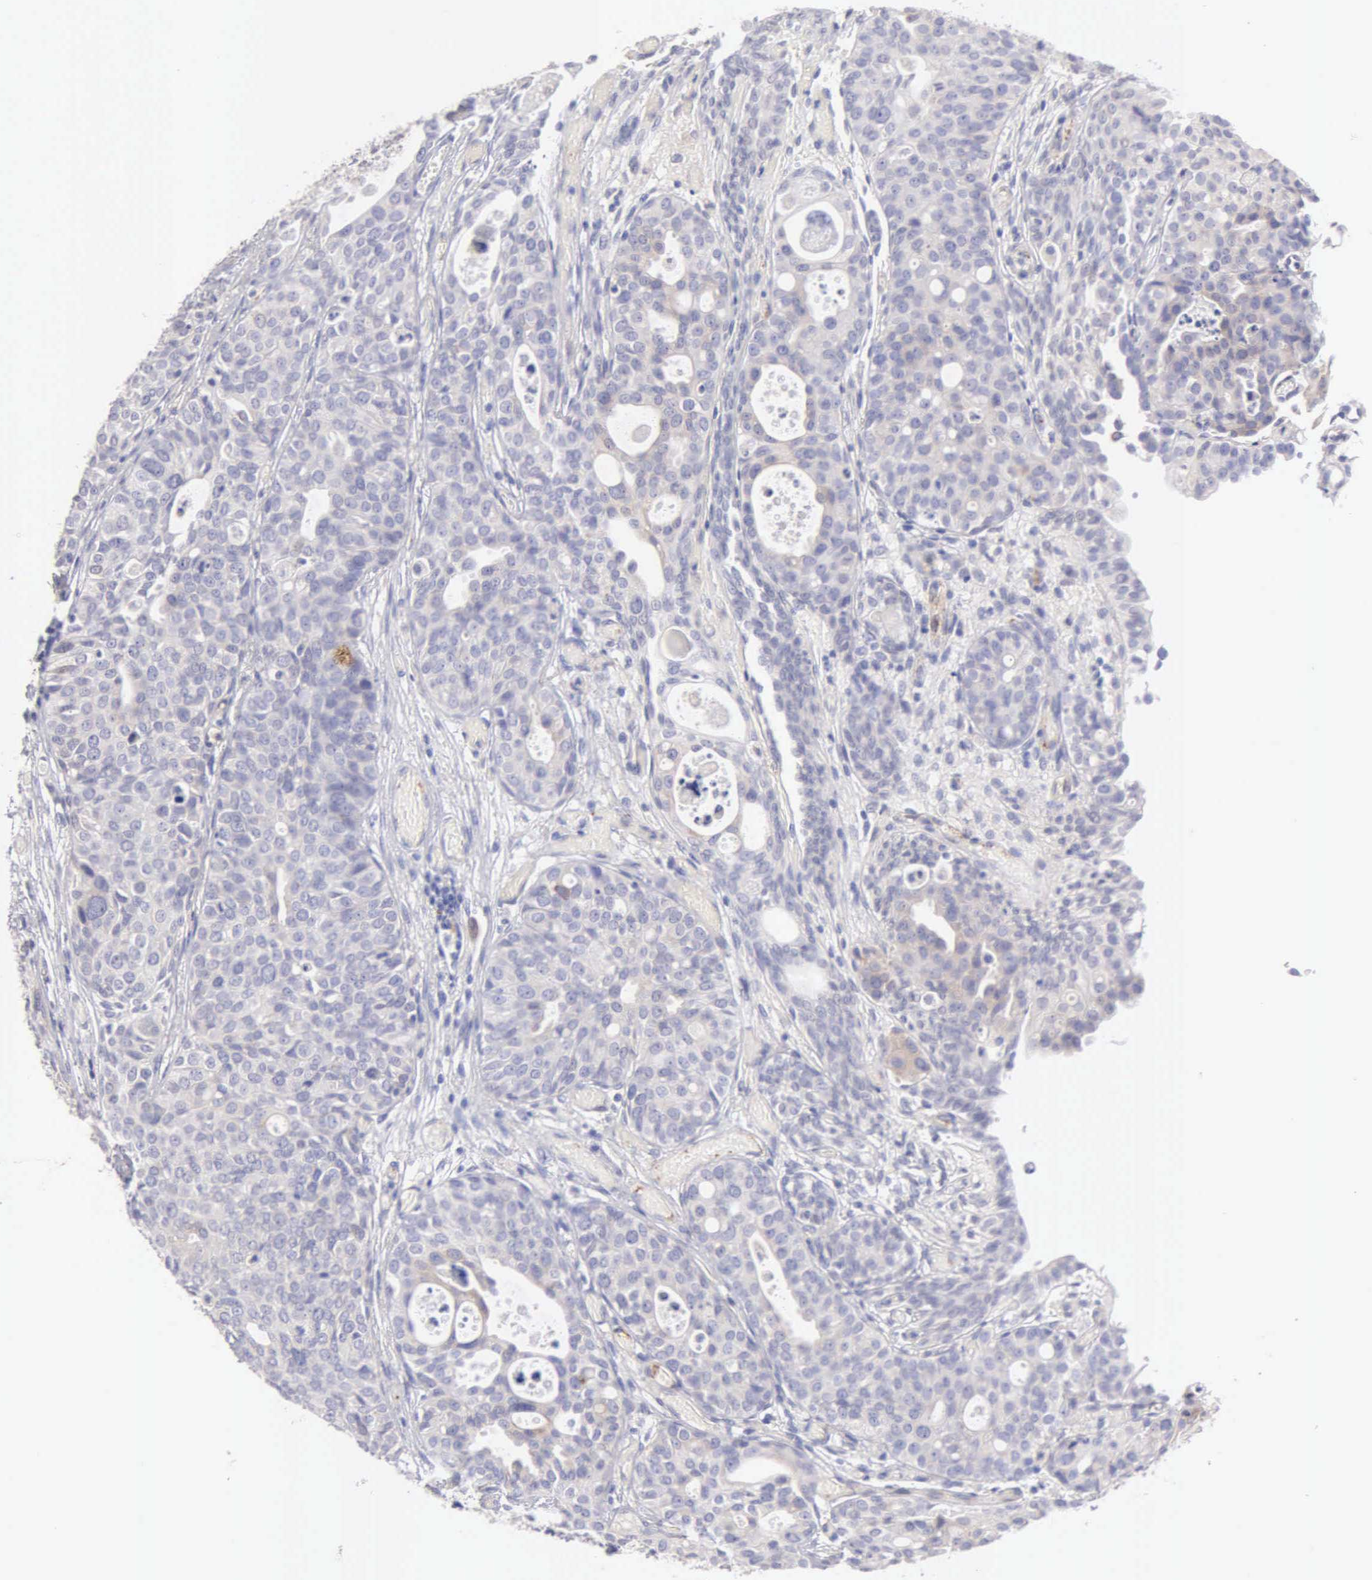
{"staining": {"intensity": "weak", "quantity": "<25%", "location": "cytoplasmic/membranous"}, "tissue": "urothelial cancer", "cell_type": "Tumor cells", "image_type": "cancer", "snomed": [{"axis": "morphology", "description": "Urothelial carcinoma, High grade"}, {"axis": "topography", "description": "Urinary bladder"}], "caption": "The image reveals no significant staining in tumor cells of urothelial cancer.", "gene": "APP", "patient": {"sex": "male", "age": 78}}